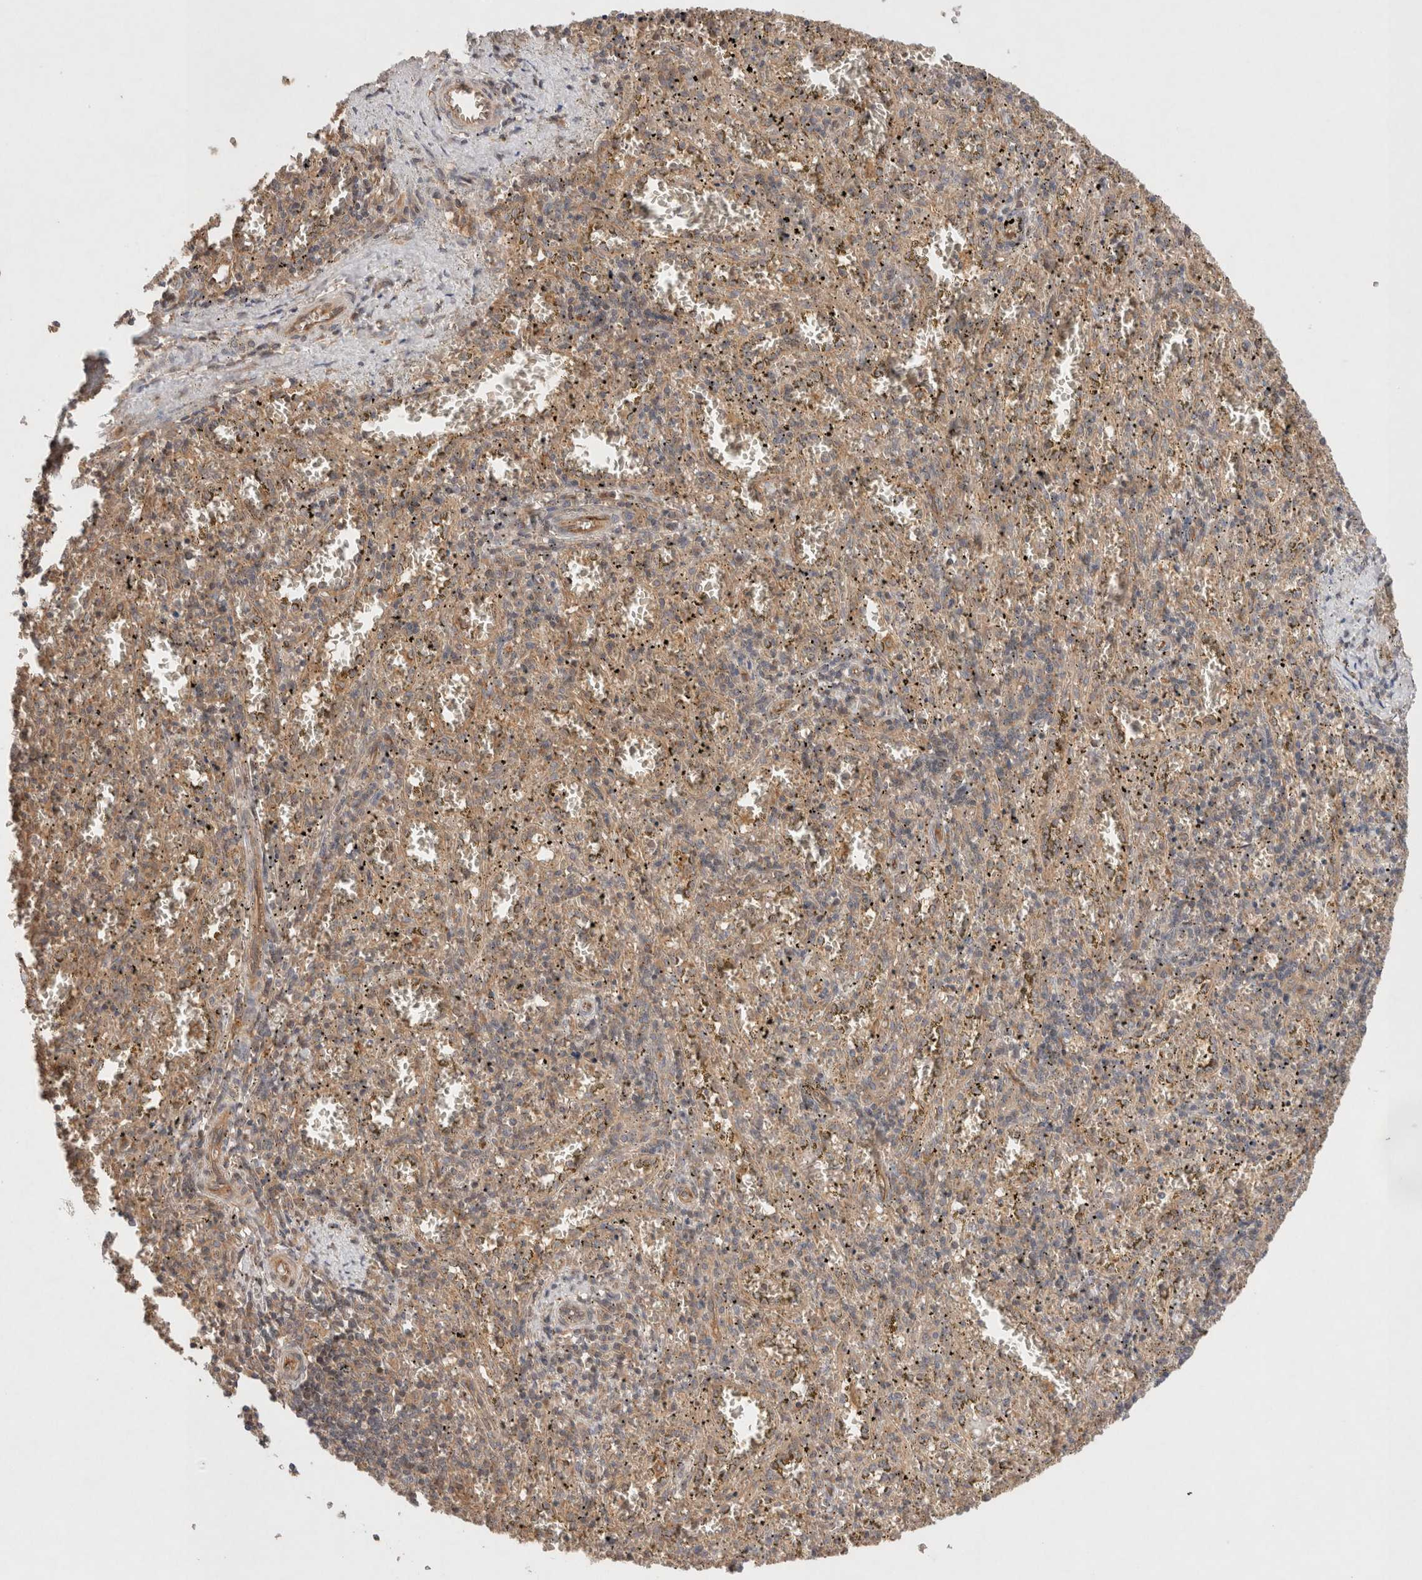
{"staining": {"intensity": "moderate", "quantity": "25%-75%", "location": "cytoplasmic/membranous"}, "tissue": "spleen", "cell_type": "Cells in red pulp", "image_type": "normal", "snomed": [{"axis": "morphology", "description": "Normal tissue, NOS"}, {"axis": "topography", "description": "Spleen"}], "caption": "A brown stain labels moderate cytoplasmic/membranous staining of a protein in cells in red pulp of normal human spleen.", "gene": "KLHL20", "patient": {"sex": "male", "age": 11}}